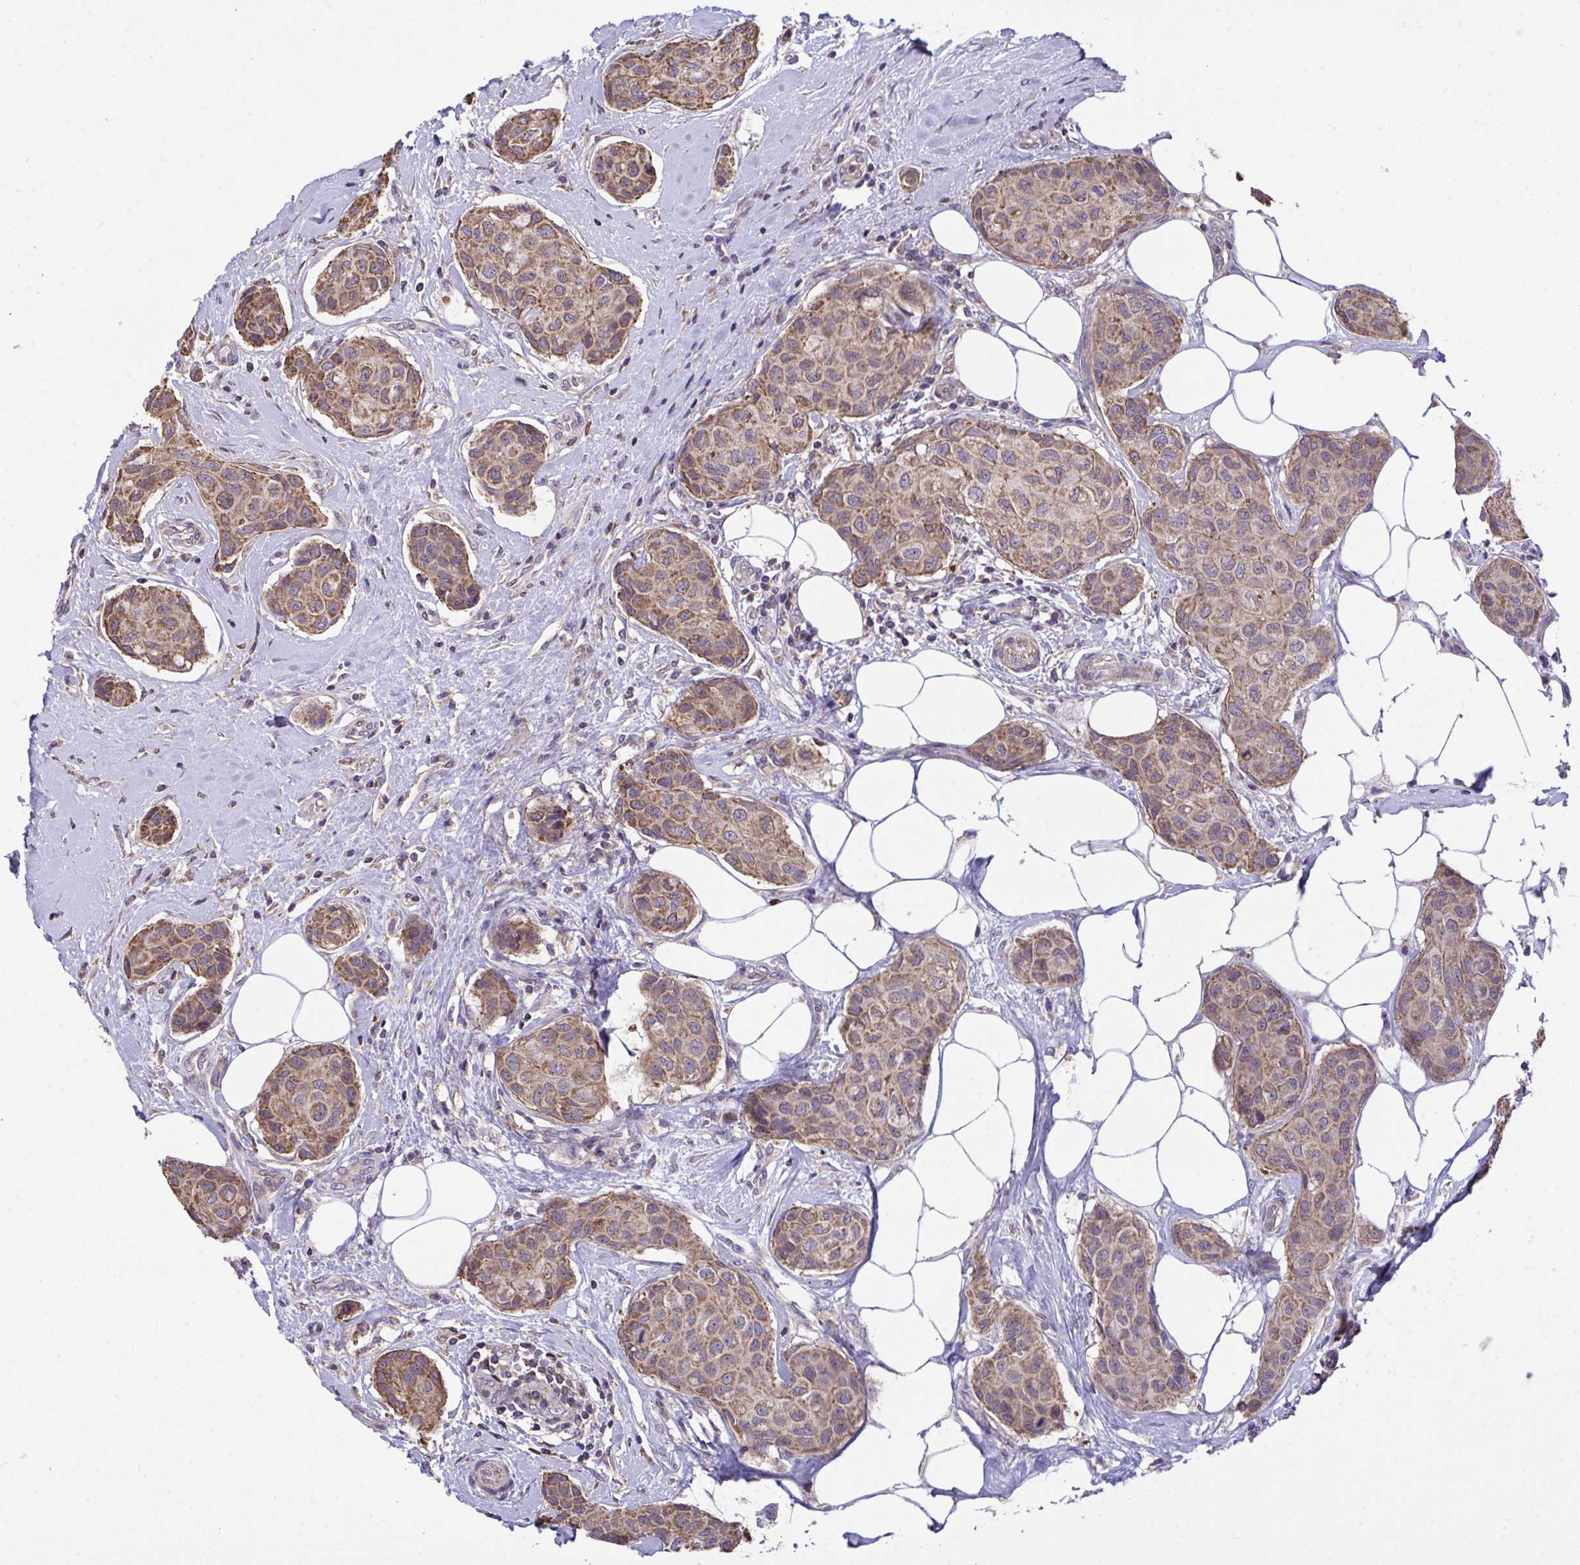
{"staining": {"intensity": "moderate", "quantity": ">75%", "location": "cytoplasmic/membranous"}, "tissue": "breast cancer", "cell_type": "Tumor cells", "image_type": "cancer", "snomed": [{"axis": "morphology", "description": "Duct carcinoma"}, {"axis": "topography", "description": "Breast"}, {"axis": "topography", "description": "Lymph node"}], "caption": "An image of intraductal carcinoma (breast) stained for a protein demonstrates moderate cytoplasmic/membranous brown staining in tumor cells.", "gene": "PPM1H", "patient": {"sex": "female", "age": 80}}